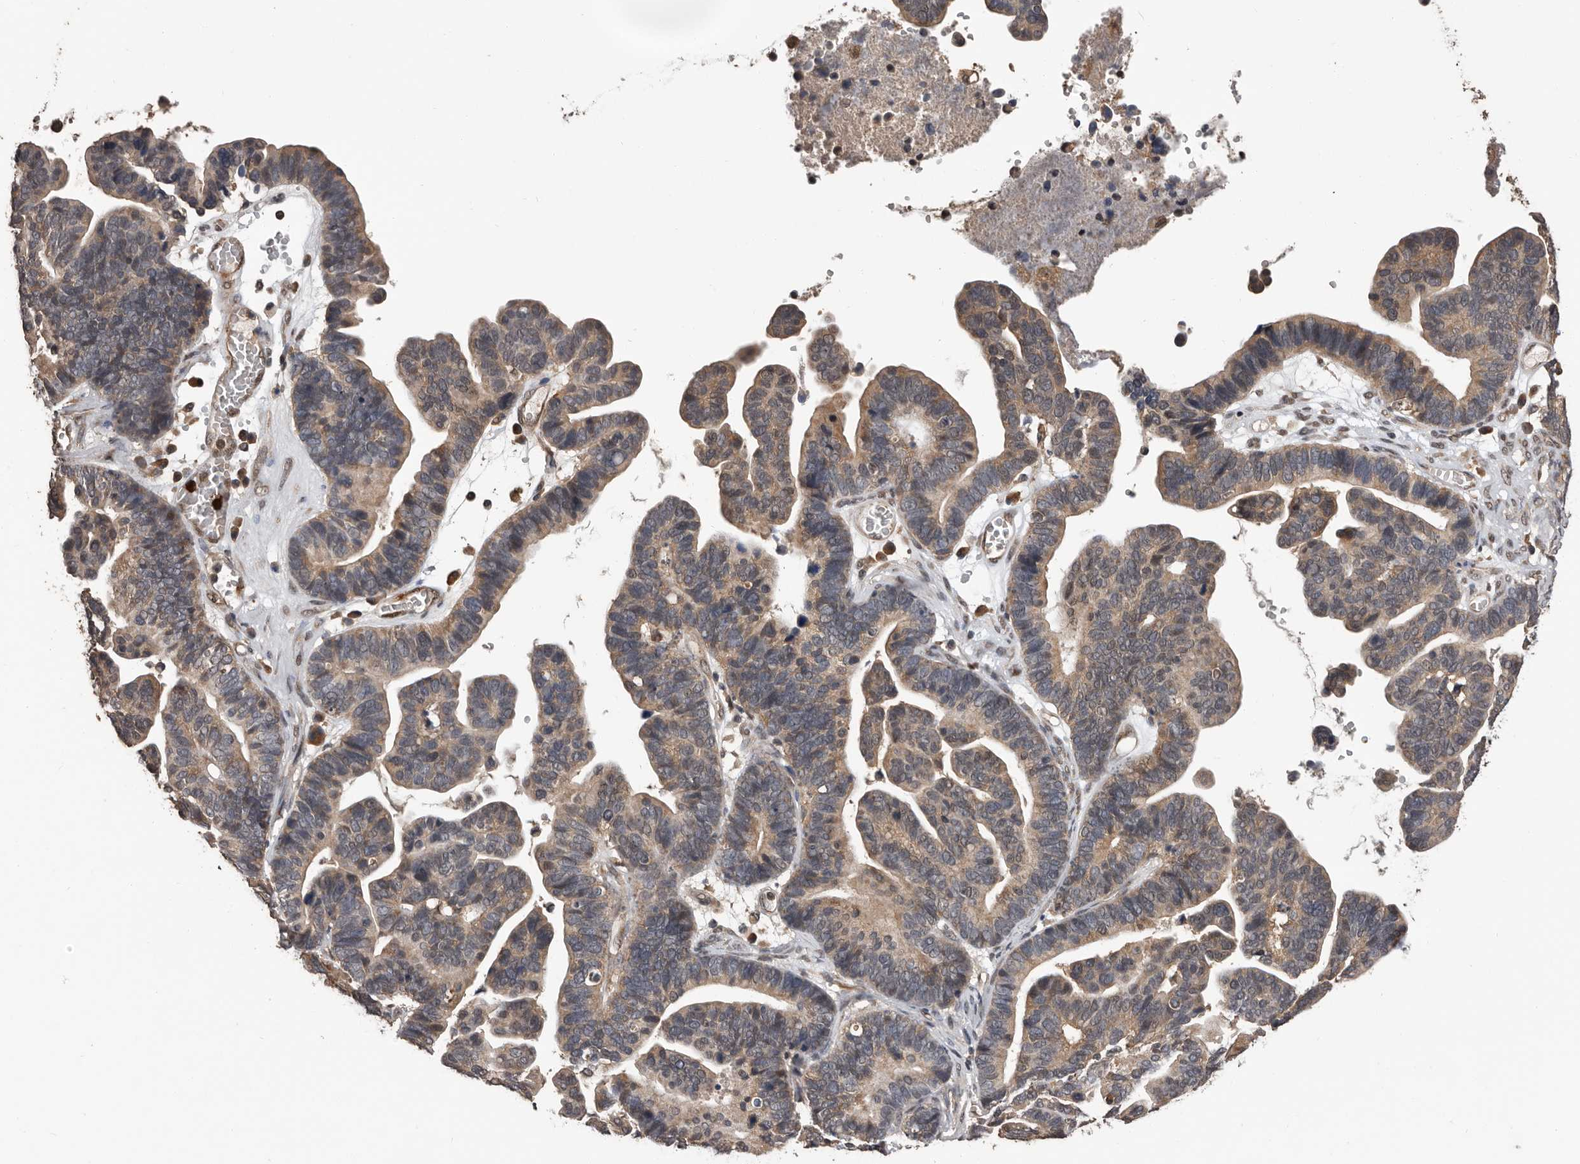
{"staining": {"intensity": "weak", "quantity": ">75%", "location": "cytoplasmic/membranous"}, "tissue": "ovarian cancer", "cell_type": "Tumor cells", "image_type": "cancer", "snomed": [{"axis": "morphology", "description": "Cystadenocarcinoma, serous, NOS"}, {"axis": "topography", "description": "Ovary"}], "caption": "The micrograph exhibits staining of ovarian serous cystadenocarcinoma, revealing weak cytoplasmic/membranous protein positivity (brown color) within tumor cells.", "gene": "VPS37A", "patient": {"sex": "female", "age": 56}}